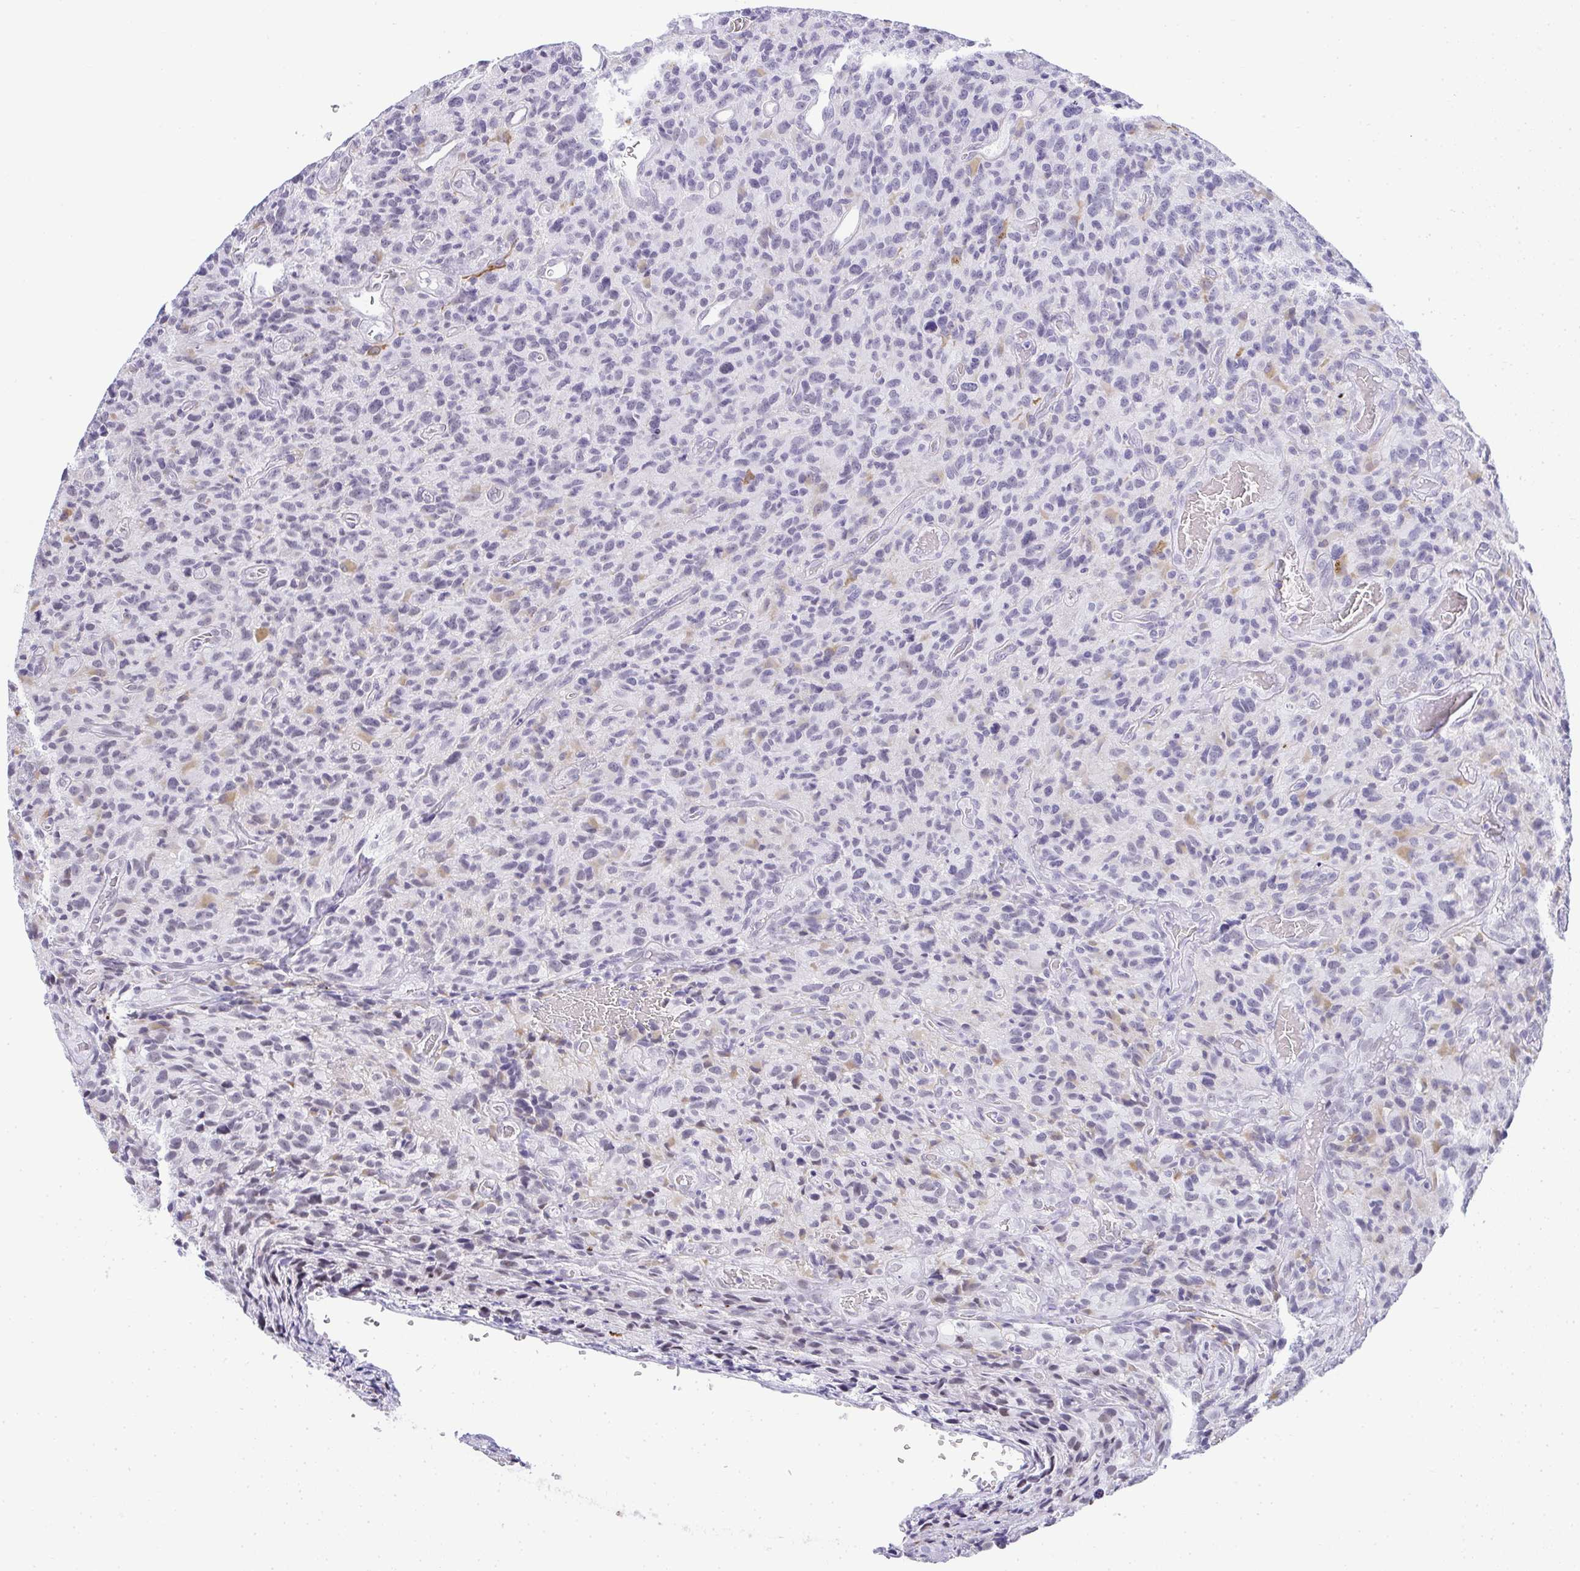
{"staining": {"intensity": "negative", "quantity": "none", "location": "none"}, "tissue": "glioma", "cell_type": "Tumor cells", "image_type": "cancer", "snomed": [{"axis": "morphology", "description": "Glioma, malignant, High grade"}, {"axis": "topography", "description": "Brain"}], "caption": "Human malignant glioma (high-grade) stained for a protein using IHC demonstrates no positivity in tumor cells.", "gene": "PLA2G1B", "patient": {"sex": "male", "age": 76}}